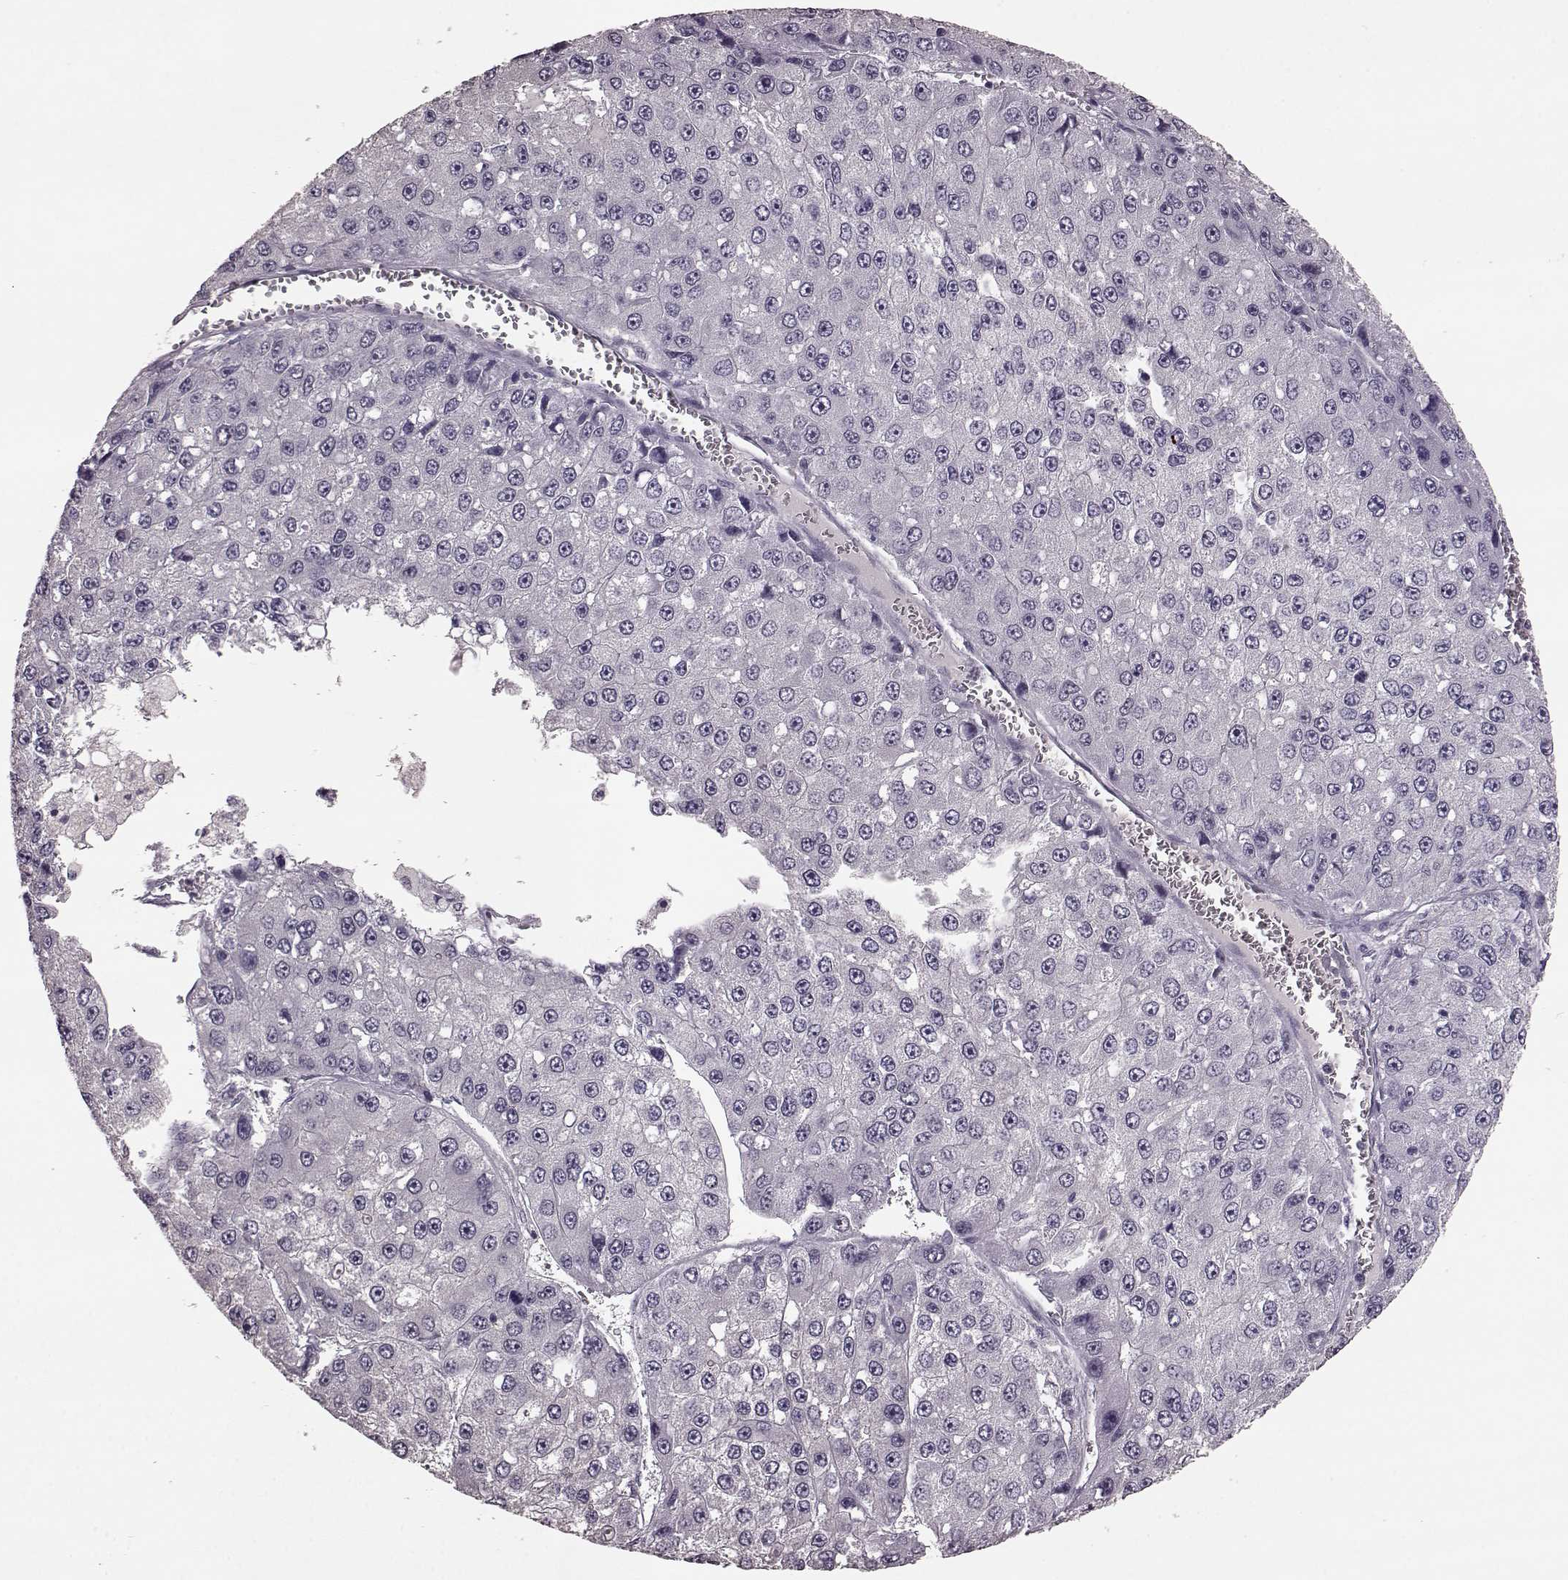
{"staining": {"intensity": "negative", "quantity": "none", "location": "none"}, "tissue": "liver cancer", "cell_type": "Tumor cells", "image_type": "cancer", "snomed": [{"axis": "morphology", "description": "Carcinoma, Hepatocellular, NOS"}, {"axis": "topography", "description": "Liver"}], "caption": "This is an immunohistochemistry micrograph of hepatocellular carcinoma (liver). There is no positivity in tumor cells.", "gene": "SLC52A3", "patient": {"sex": "female", "age": 73}}